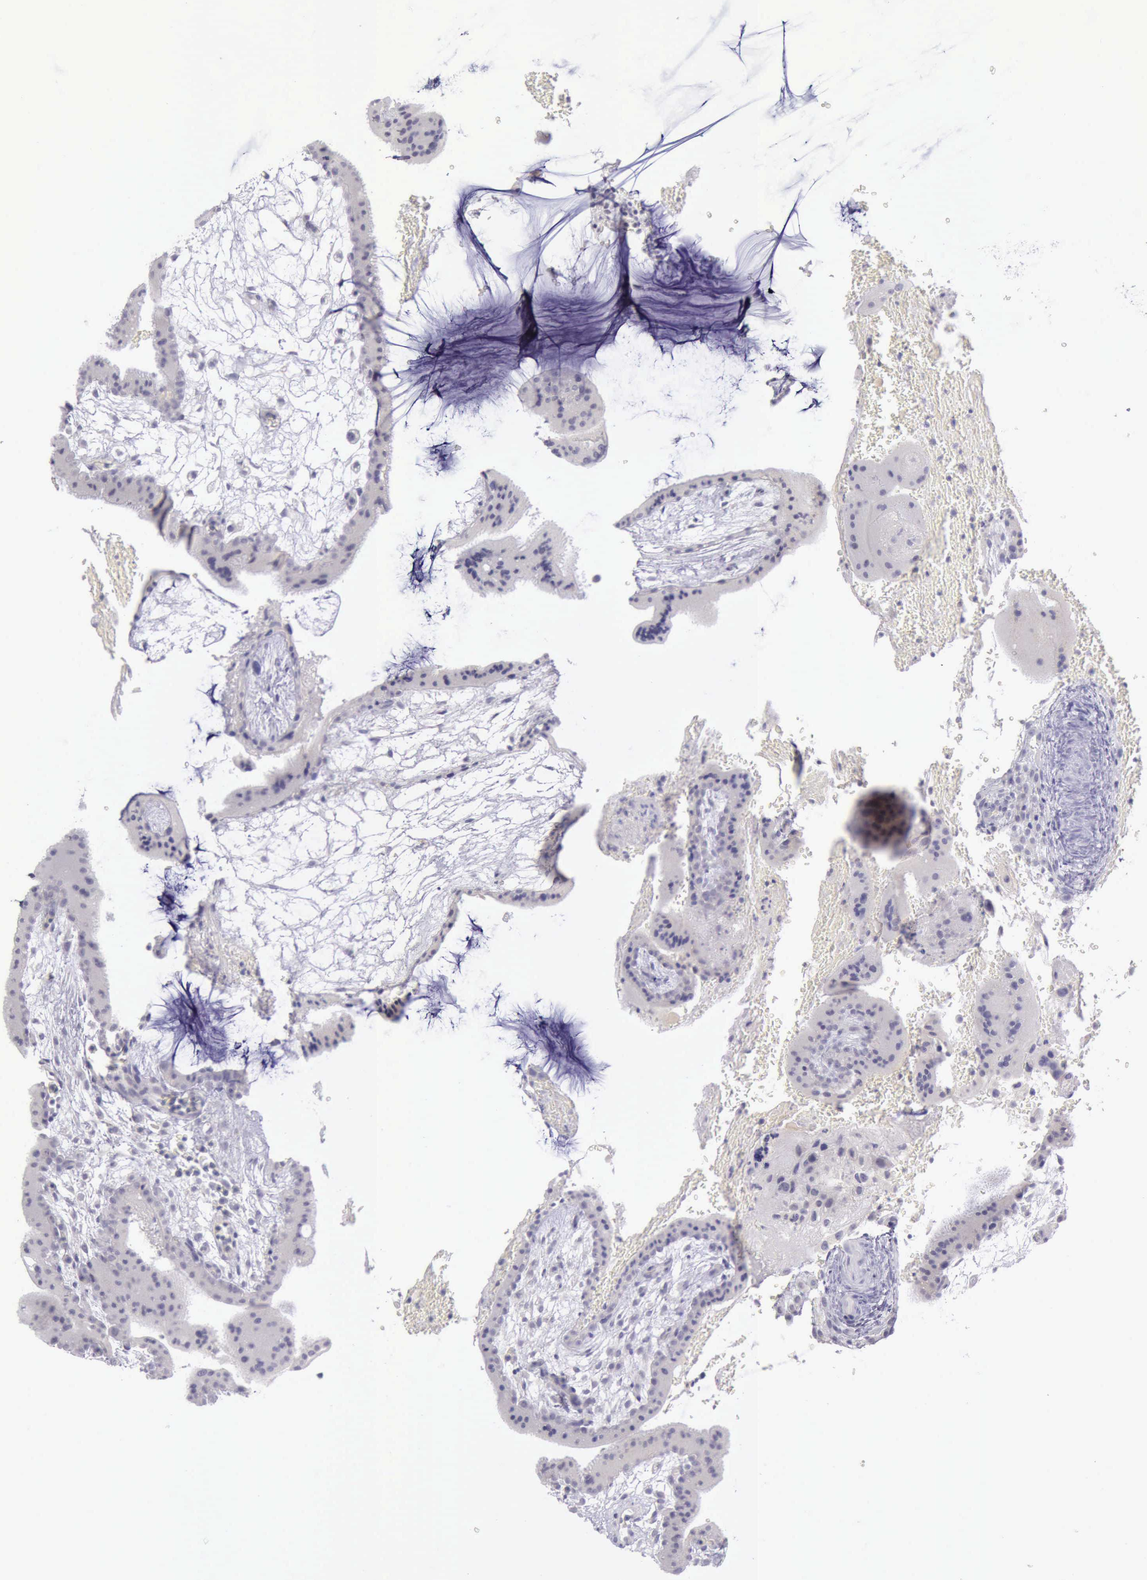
{"staining": {"intensity": "negative", "quantity": "none", "location": "none"}, "tissue": "placenta", "cell_type": "Trophoblastic cells", "image_type": "normal", "snomed": [{"axis": "morphology", "description": "Normal tissue, NOS"}, {"axis": "topography", "description": "Placenta"}], "caption": "The immunohistochemistry (IHC) micrograph has no significant staining in trophoblastic cells of placenta. The staining was performed using DAB to visualize the protein expression in brown, while the nuclei were stained in blue with hematoxylin (Magnification: 20x).", "gene": "ARNT2", "patient": {"sex": "female", "age": 35}}